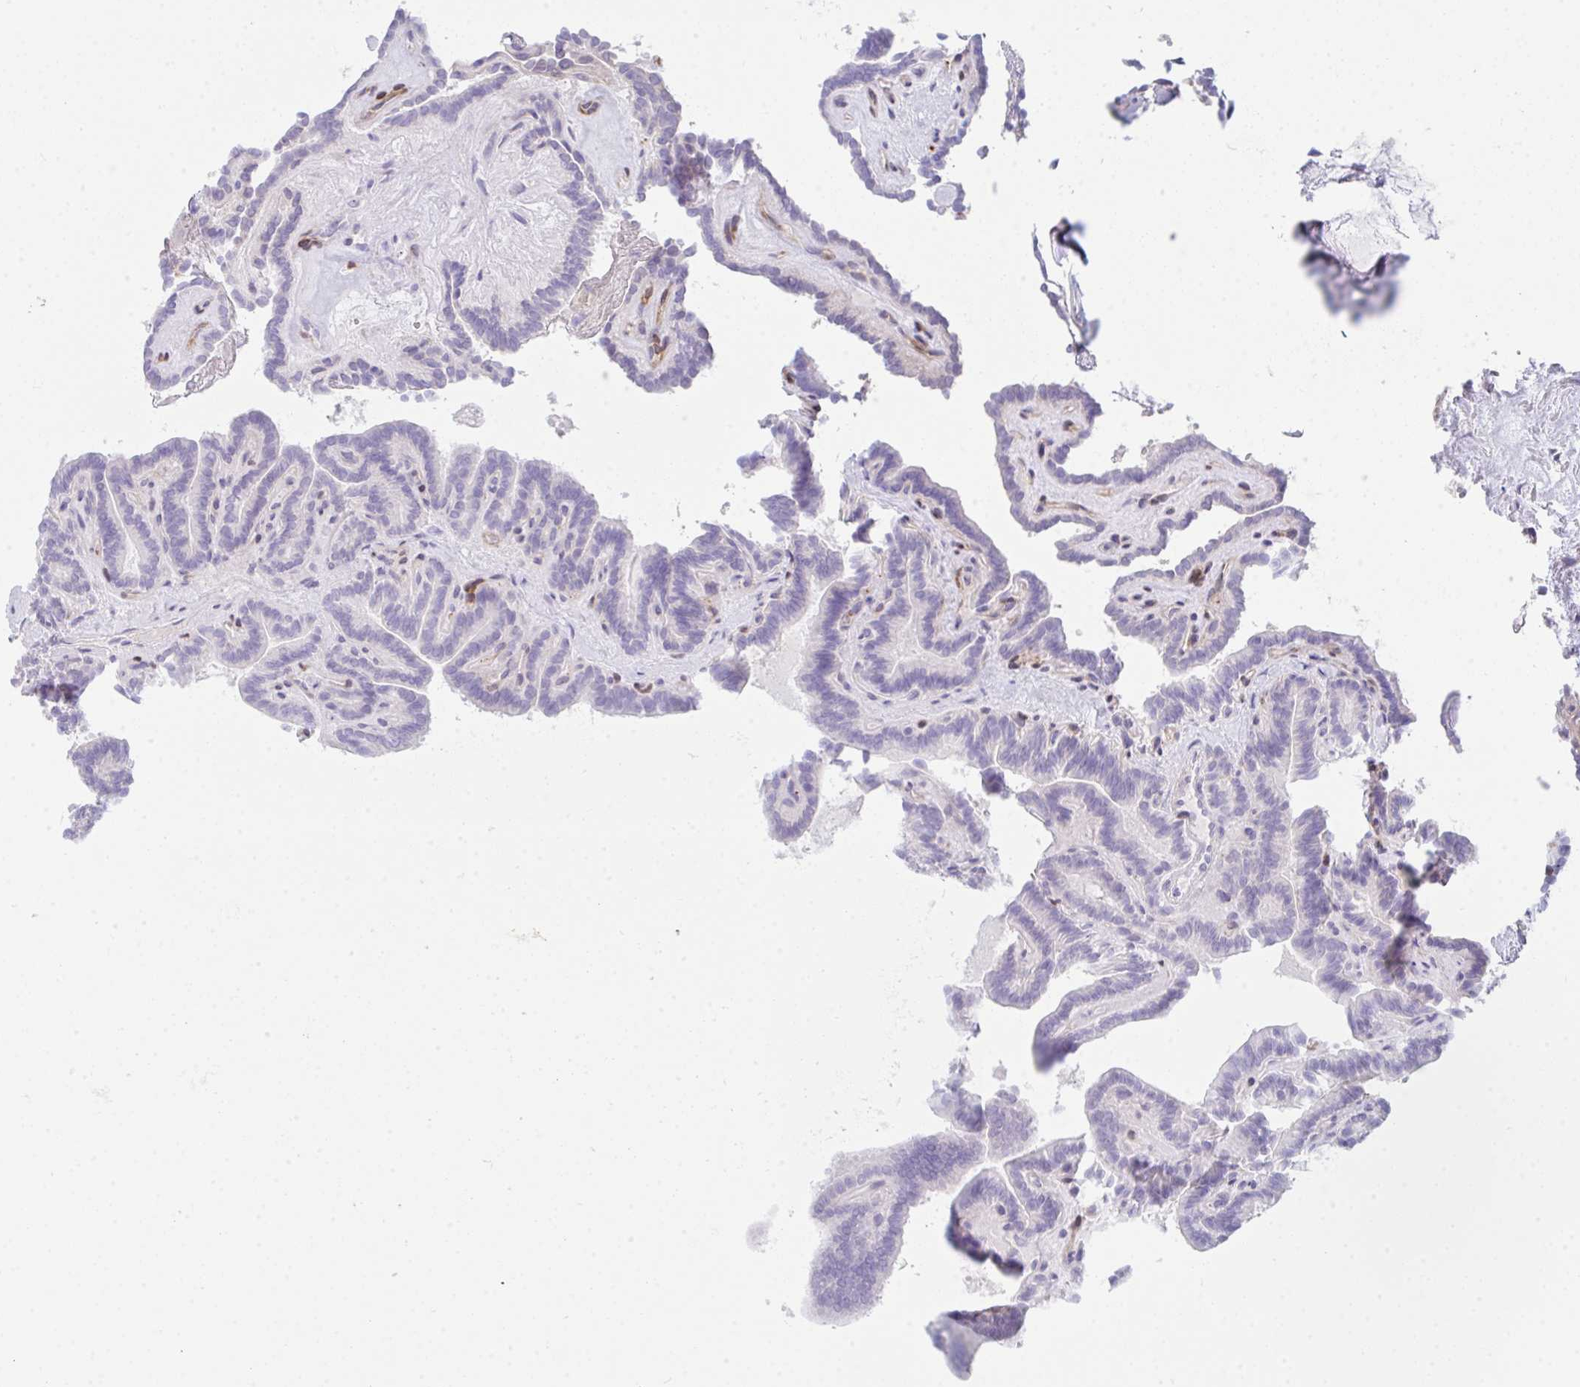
{"staining": {"intensity": "negative", "quantity": "none", "location": "none"}, "tissue": "thyroid cancer", "cell_type": "Tumor cells", "image_type": "cancer", "snomed": [{"axis": "morphology", "description": "Papillary adenocarcinoma, NOS"}, {"axis": "topography", "description": "Thyroid gland"}], "caption": "Photomicrograph shows no protein positivity in tumor cells of papillary adenocarcinoma (thyroid) tissue.", "gene": "GAB1", "patient": {"sex": "female", "age": 21}}